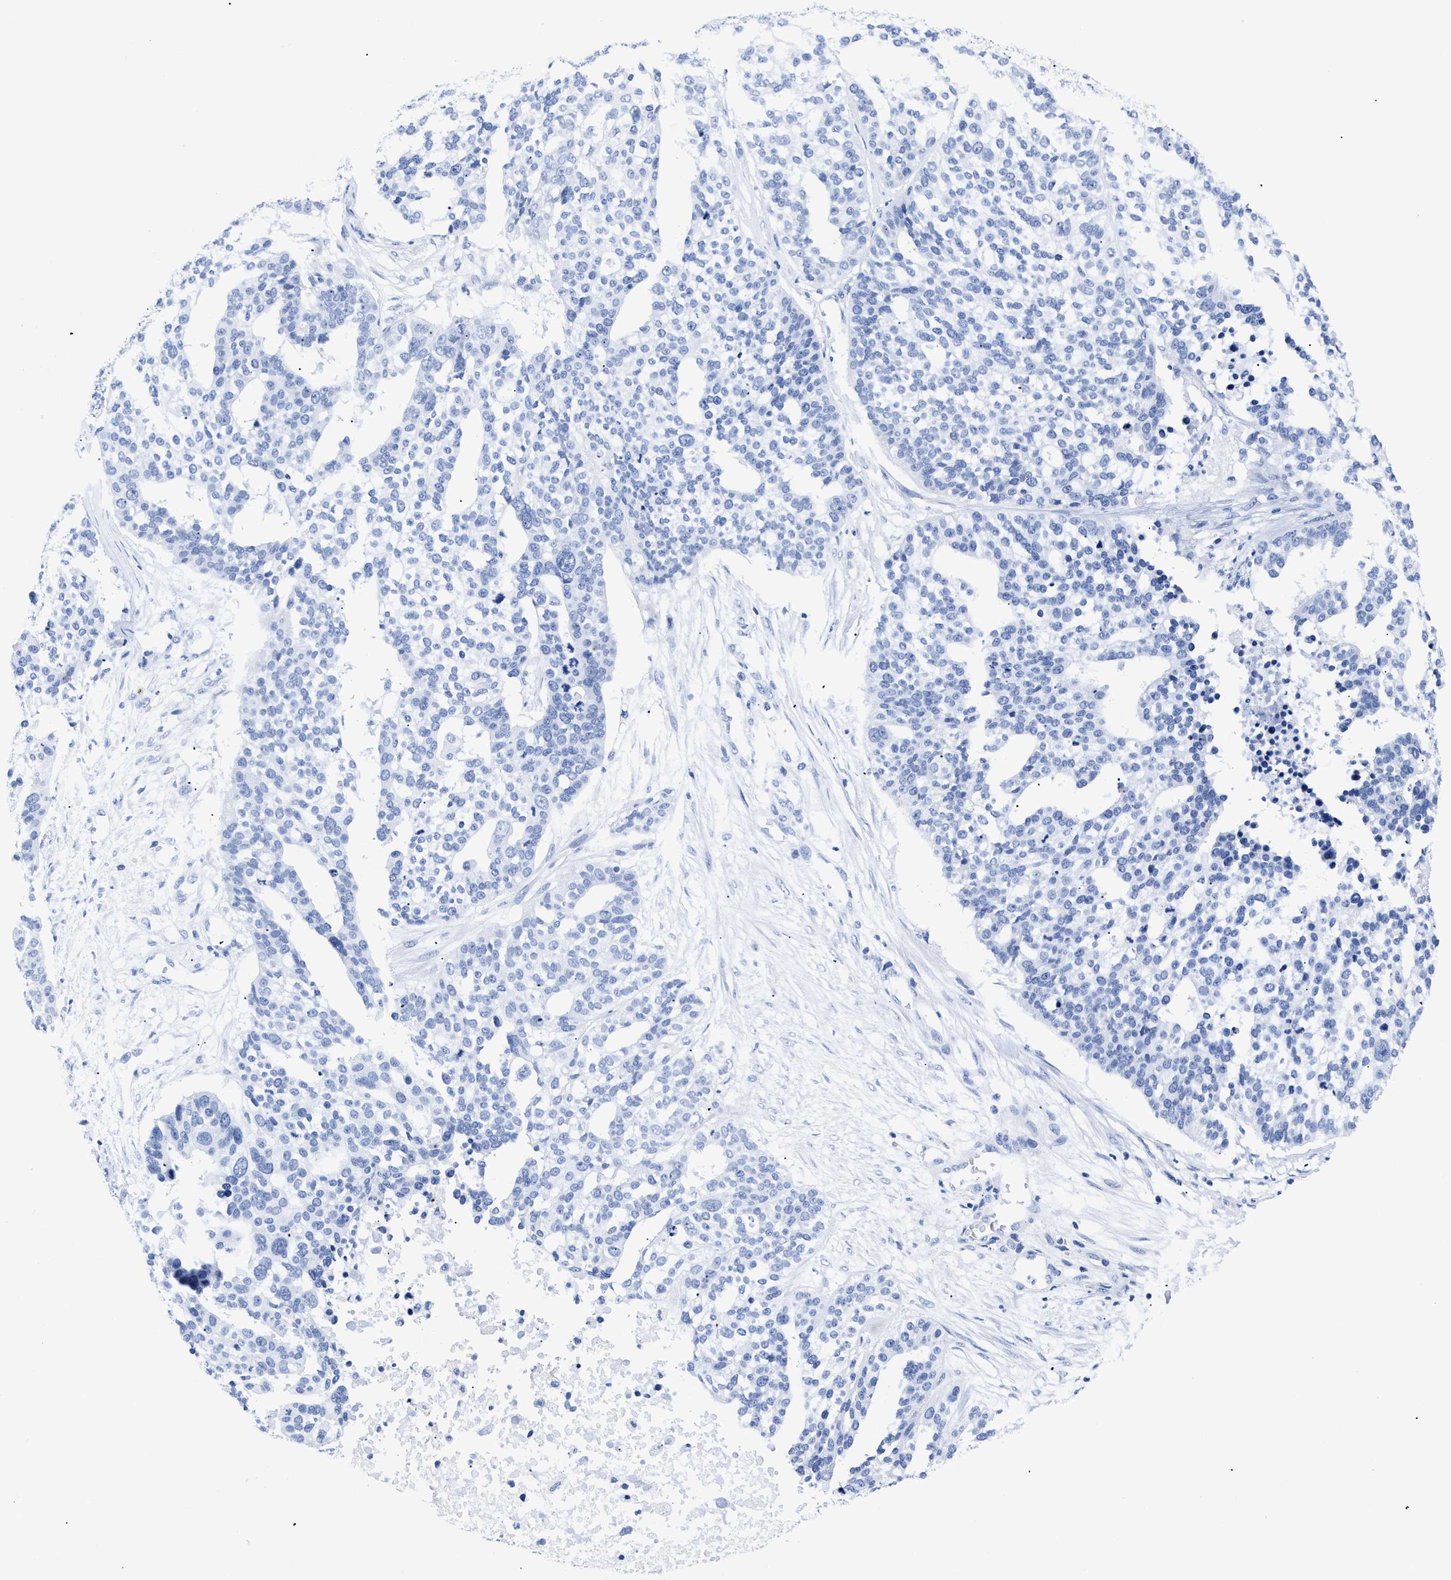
{"staining": {"intensity": "negative", "quantity": "none", "location": "none"}, "tissue": "ovarian cancer", "cell_type": "Tumor cells", "image_type": "cancer", "snomed": [{"axis": "morphology", "description": "Cystadenocarcinoma, serous, NOS"}, {"axis": "topography", "description": "Ovary"}], "caption": "Histopathology image shows no significant protein expression in tumor cells of ovarian serous cystadenocarcinoma. (Stains: DAB immunohistochemistry with hematoxylin counter stain, Microscopy: brightfield microscopy at high magnification).", "gene": "TREML1", "patient": {"sex": "female", "age": 59}}